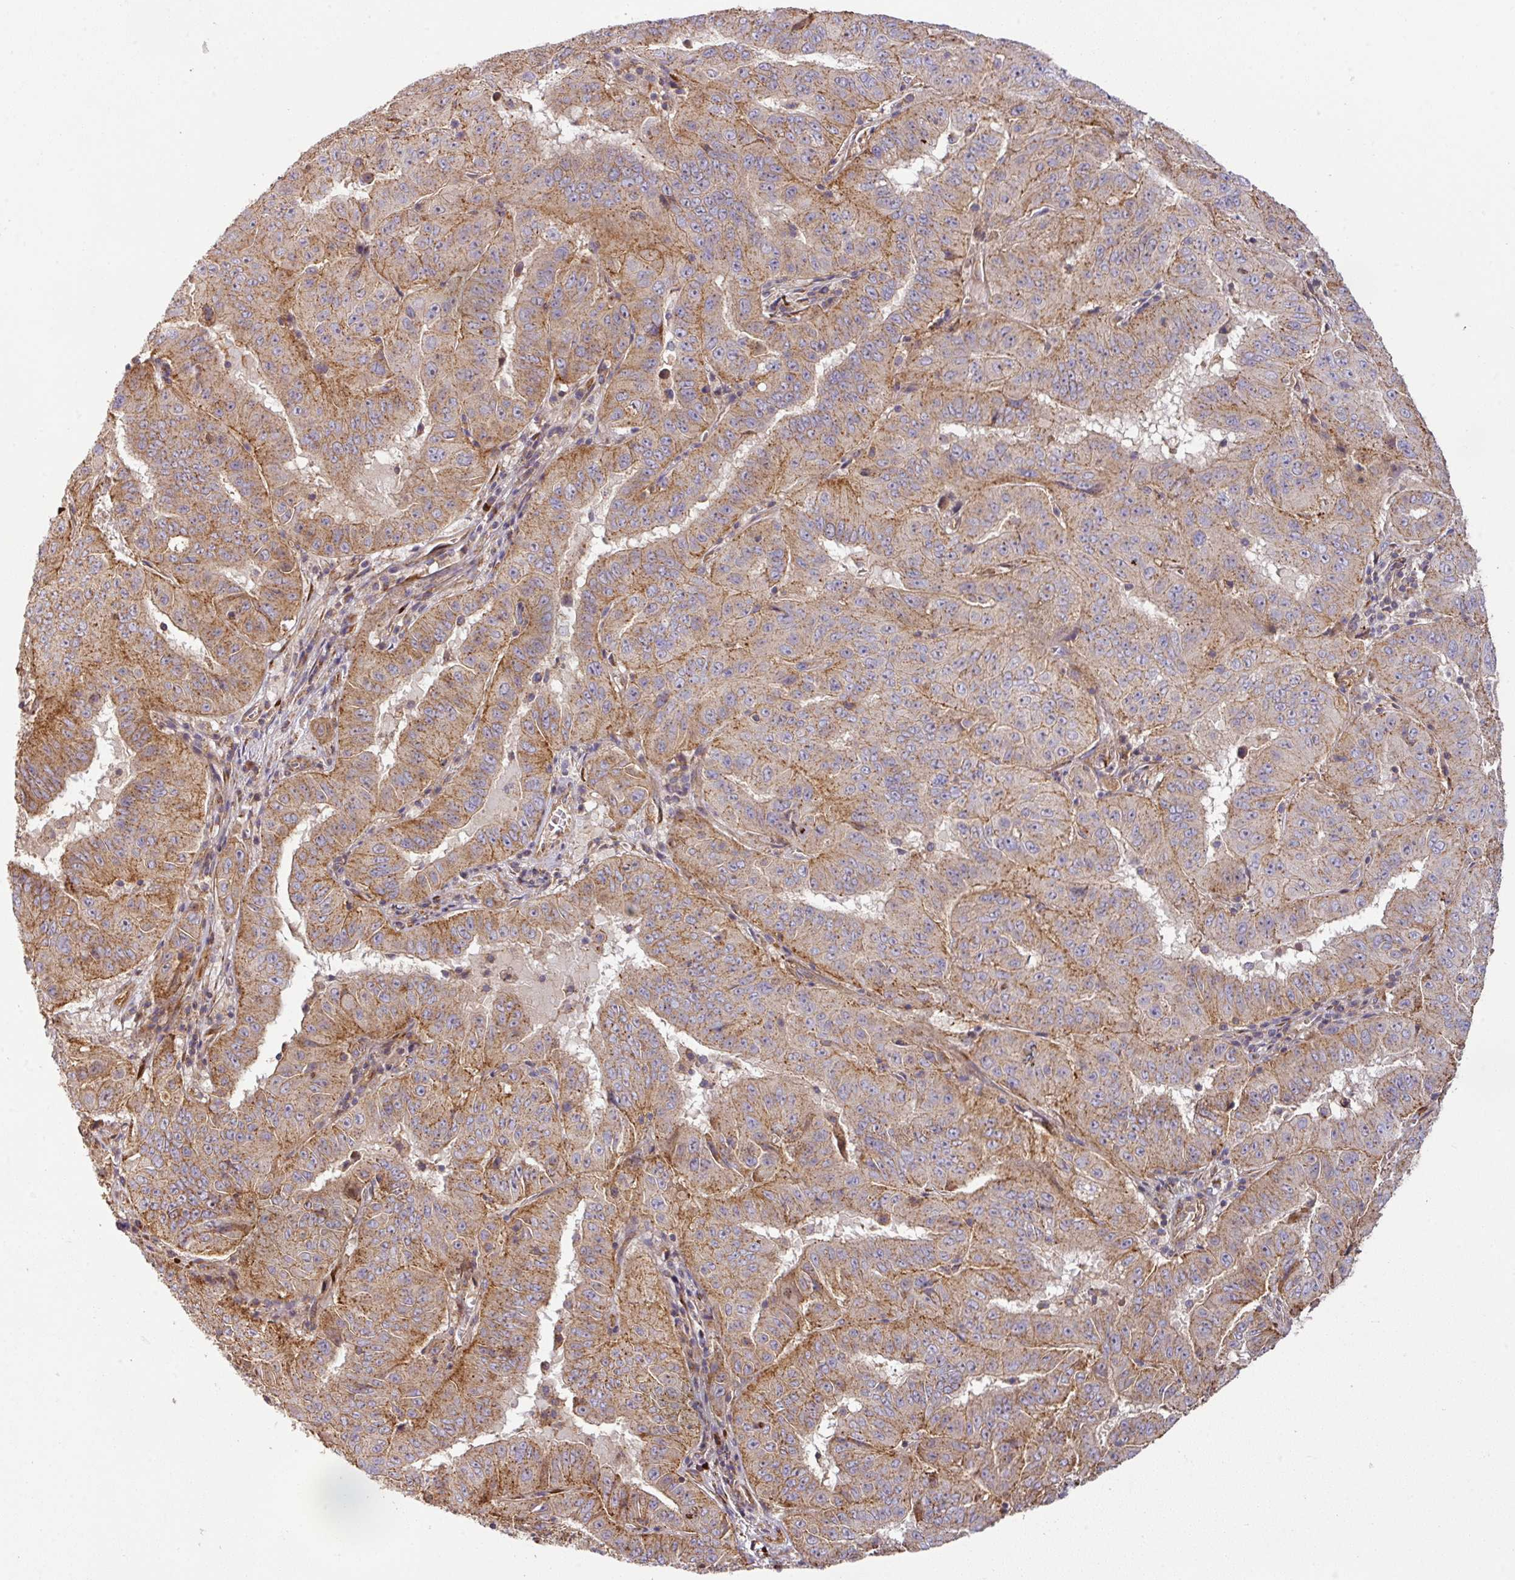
{"staining": {"intensity": "moderate", "quantity": ">75%", "location": "cytoplasmic/membranous"}, "tissue": "pancreatic cancer", "cell_type": "Tumor cells", "image_type": "cancer", "snomed": [{"axis": "morphology", "description": "Adenocarcinoma, NOS"}, {"axis": "topography", "description": "Pancreas"}], "caption": "There is medium levels of moderate cytoplasmic/membranous positivity in tumor cells of pancreatic adenocarcinoma, as demonstrated by immunohistochemical staining (brown color).", "gene": "CASP2", "patient": {"sex": "male", "age": 63}}